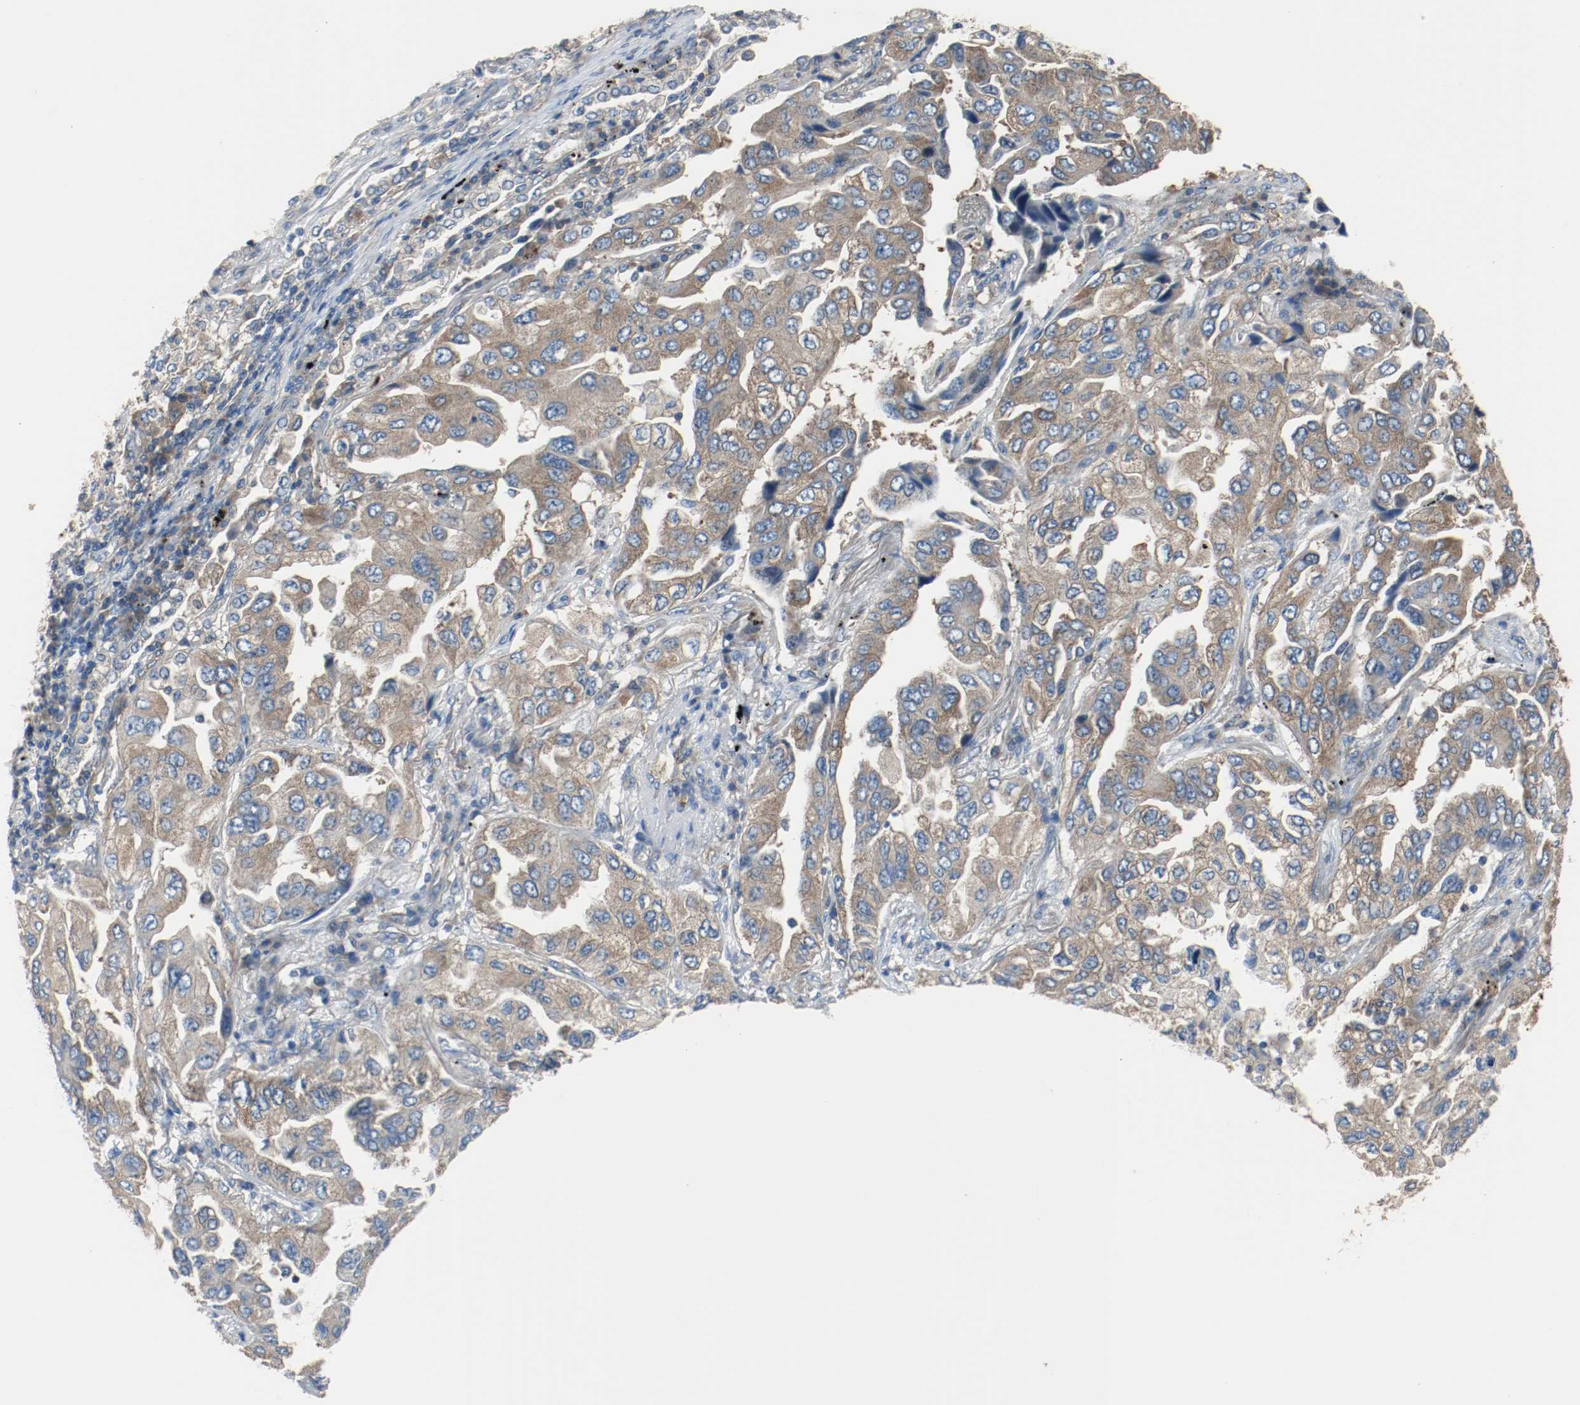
{"staining": {"intensity": "moderate", "quantity": ">75%", "location": "cytoplasmic/membranous"}, "tissue": "lung cancer", "cell_type": "Tumor cells", "image_type": "cancer", "snomed": [{"axis": "morphology", "description": "Adenocarcinoma, NOS"}, {"axis": "topography", "description": "Lung"}], "caption": "The immunohistochemical stain labels moderate cytoplasmic/membranous staining in tumor cells of lung cancer (adenocarcinoma) tissue.", "gene": "TUBA3D", "patient": {"sex": "female", "age": 65}}